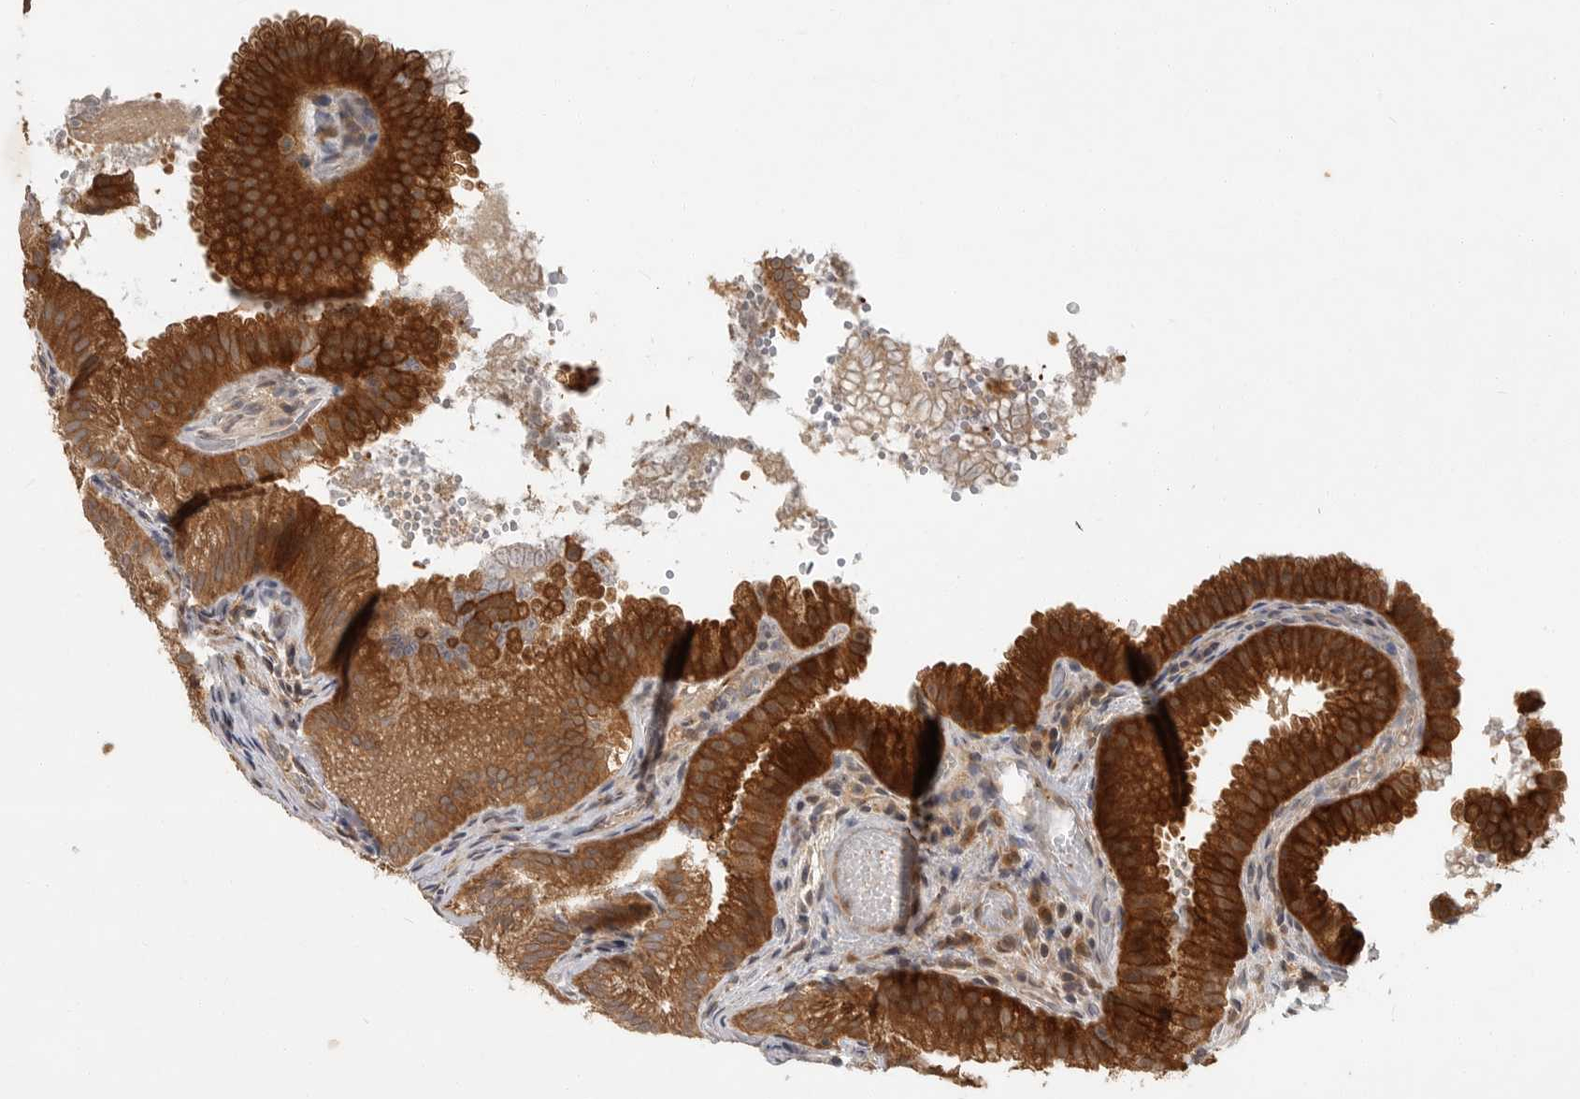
{"staining": {"intensity": "strong", "quantity": ">75%", "location": "cytoplasmic/membranous"}, "tissue": "gallbladder", "cell_type": "Glandular cells", "image_type": "normal", "snomed": [{"axis": "morphology", "description": "Normal tissue, NOS"}, {"axis": "topography", "description": "Gallbladder"}], "caption": "A high amount of strong cytoplasmic/membranous positivity is seen in about >75% of glandular cells in benign gallbladder.", "gene": "OSBPL9", "patient": {"sex": "female", "age": 30}}